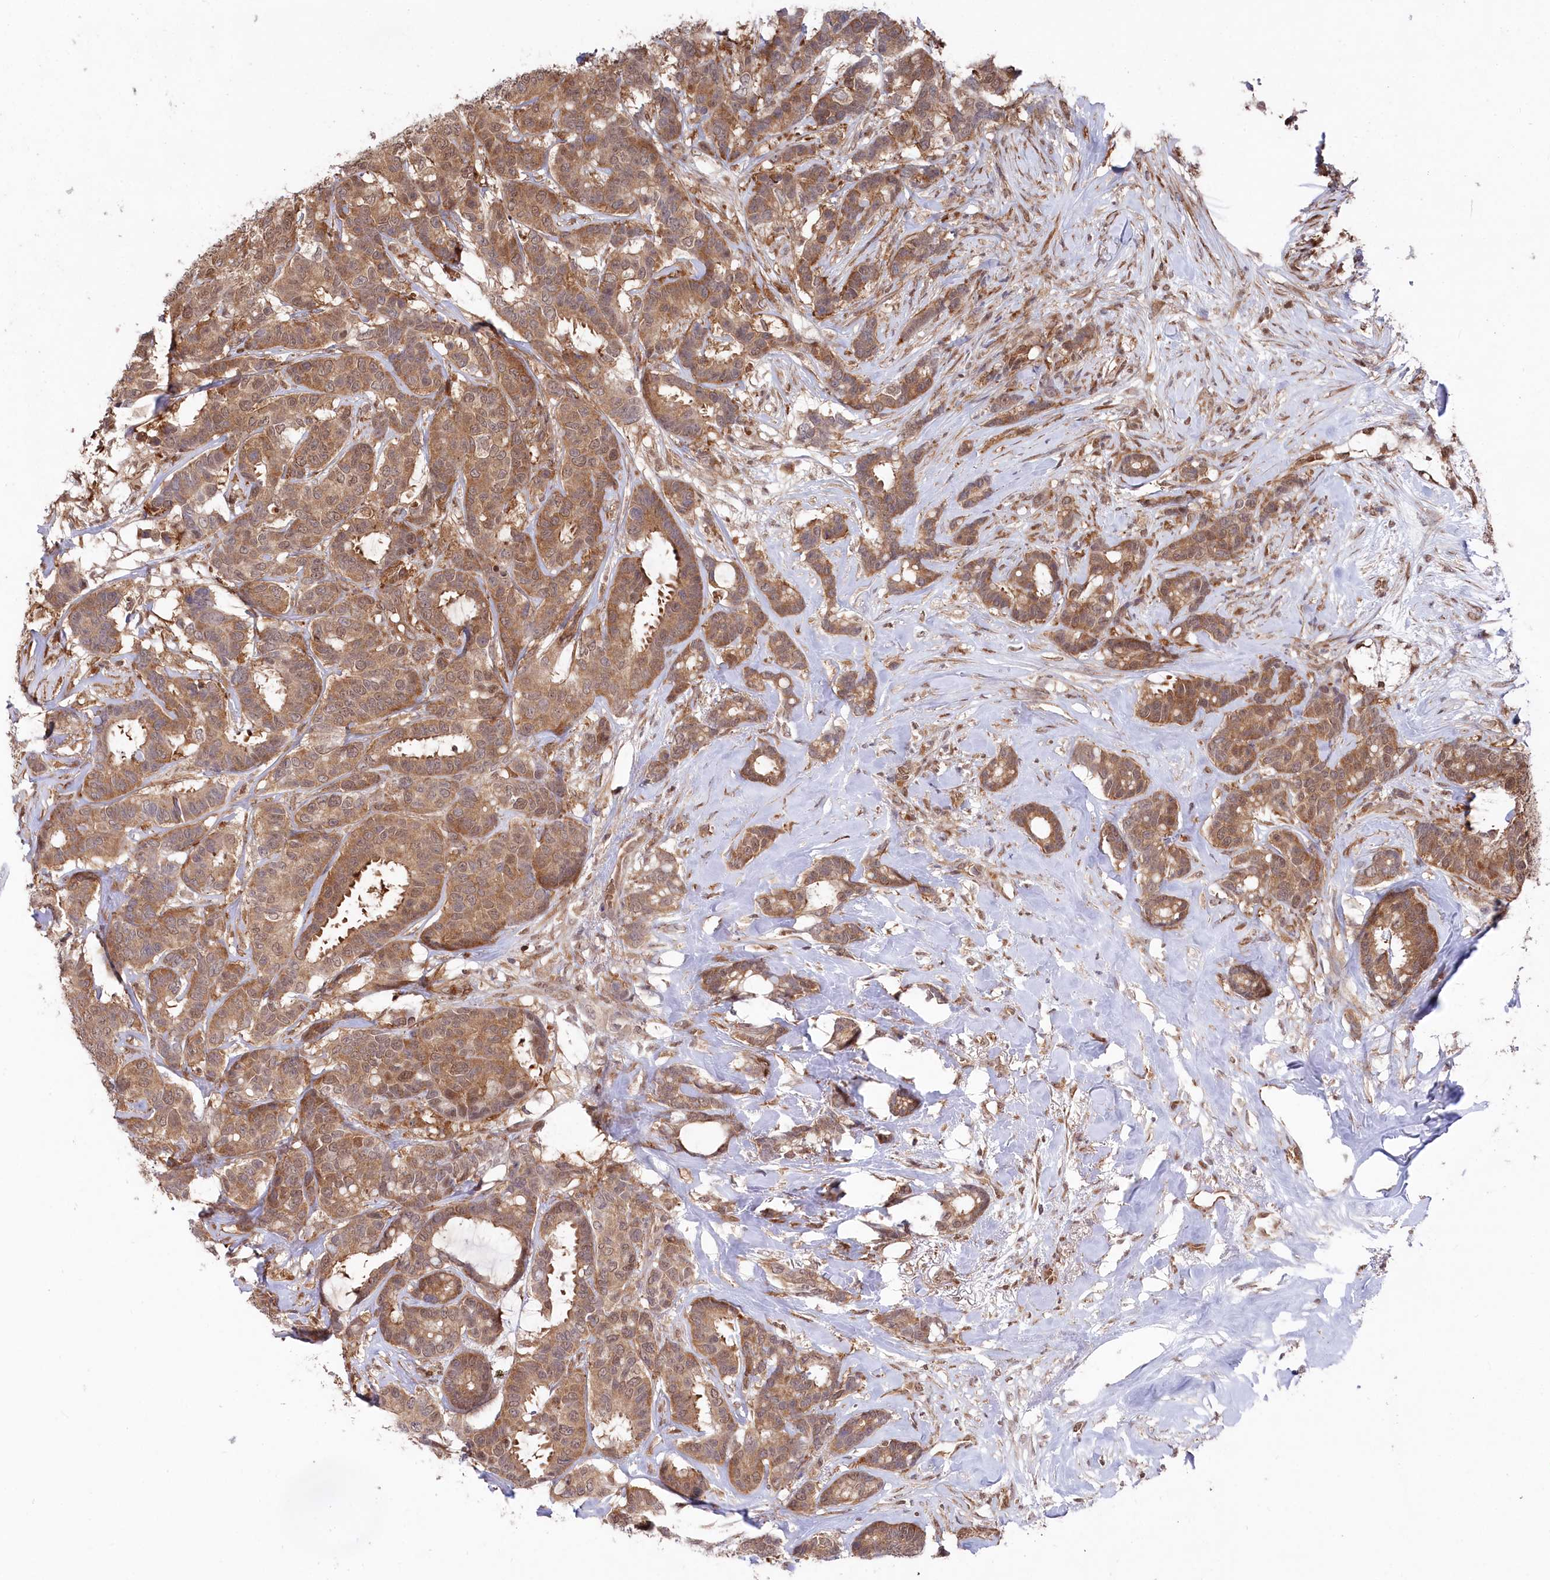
{"staining": {"intensity": "moderate", "quantity": ">75%", "location": "cytoplasmic/membranous,nuclear"}, "tissue": "breast cancer", "cell_type": "Tumor cells", "image_type": "cancer", "snomed": [{"axis": "morphology", "description": "Duct carcinoma"}, {"axis": "topography", "description": "Breast"}], "caption": "Immunohistochemical staining of human breast cancer shows moderate cytoplasmic/membranous and nuclear protein staining in about >75% of tumor cells.", "gene": "PSMA1", "patient": {"sex": "female", "age": 87}}